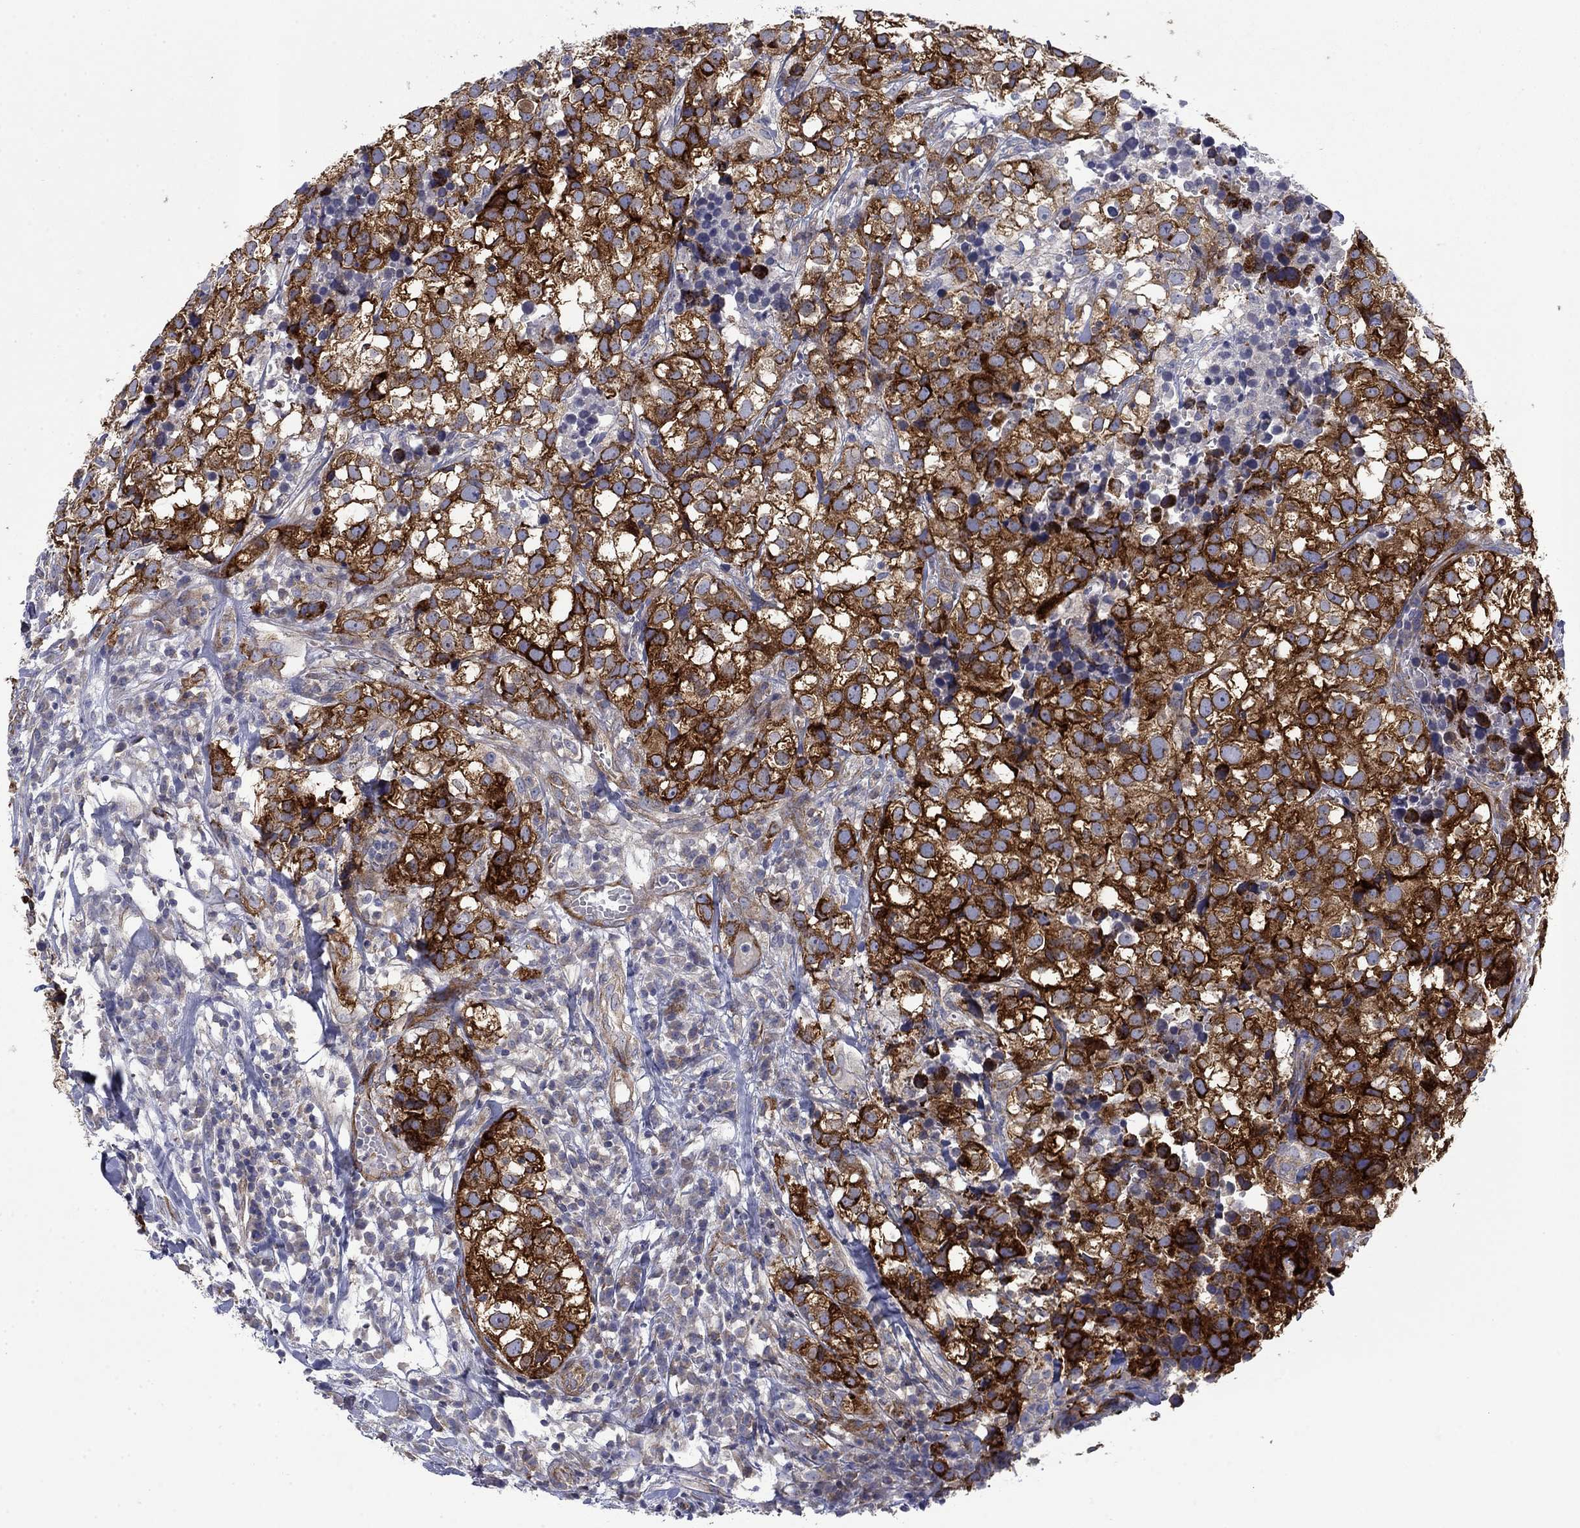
{"staining": {"intensity": "strong", "quantity": "25%-75%", "location": "cytoplasmic/membranous"}, "tissue": "breast cancer", "cell_type": "Tumor cells", "image_type": "cancer", "snomed": [{"axis": "morphology", "description": "Duct carcinoma"}, {"axis": "topography", "description": "Breast"}], "caption": "Breast intraductal carcinoma stained with a brown dye exhibits strong cytoplasmic/membranous positive staining in approximately 25%-75% of tumor cells.", "gene": "FXR1", "patient": {"sex": "female", "age": 30}}